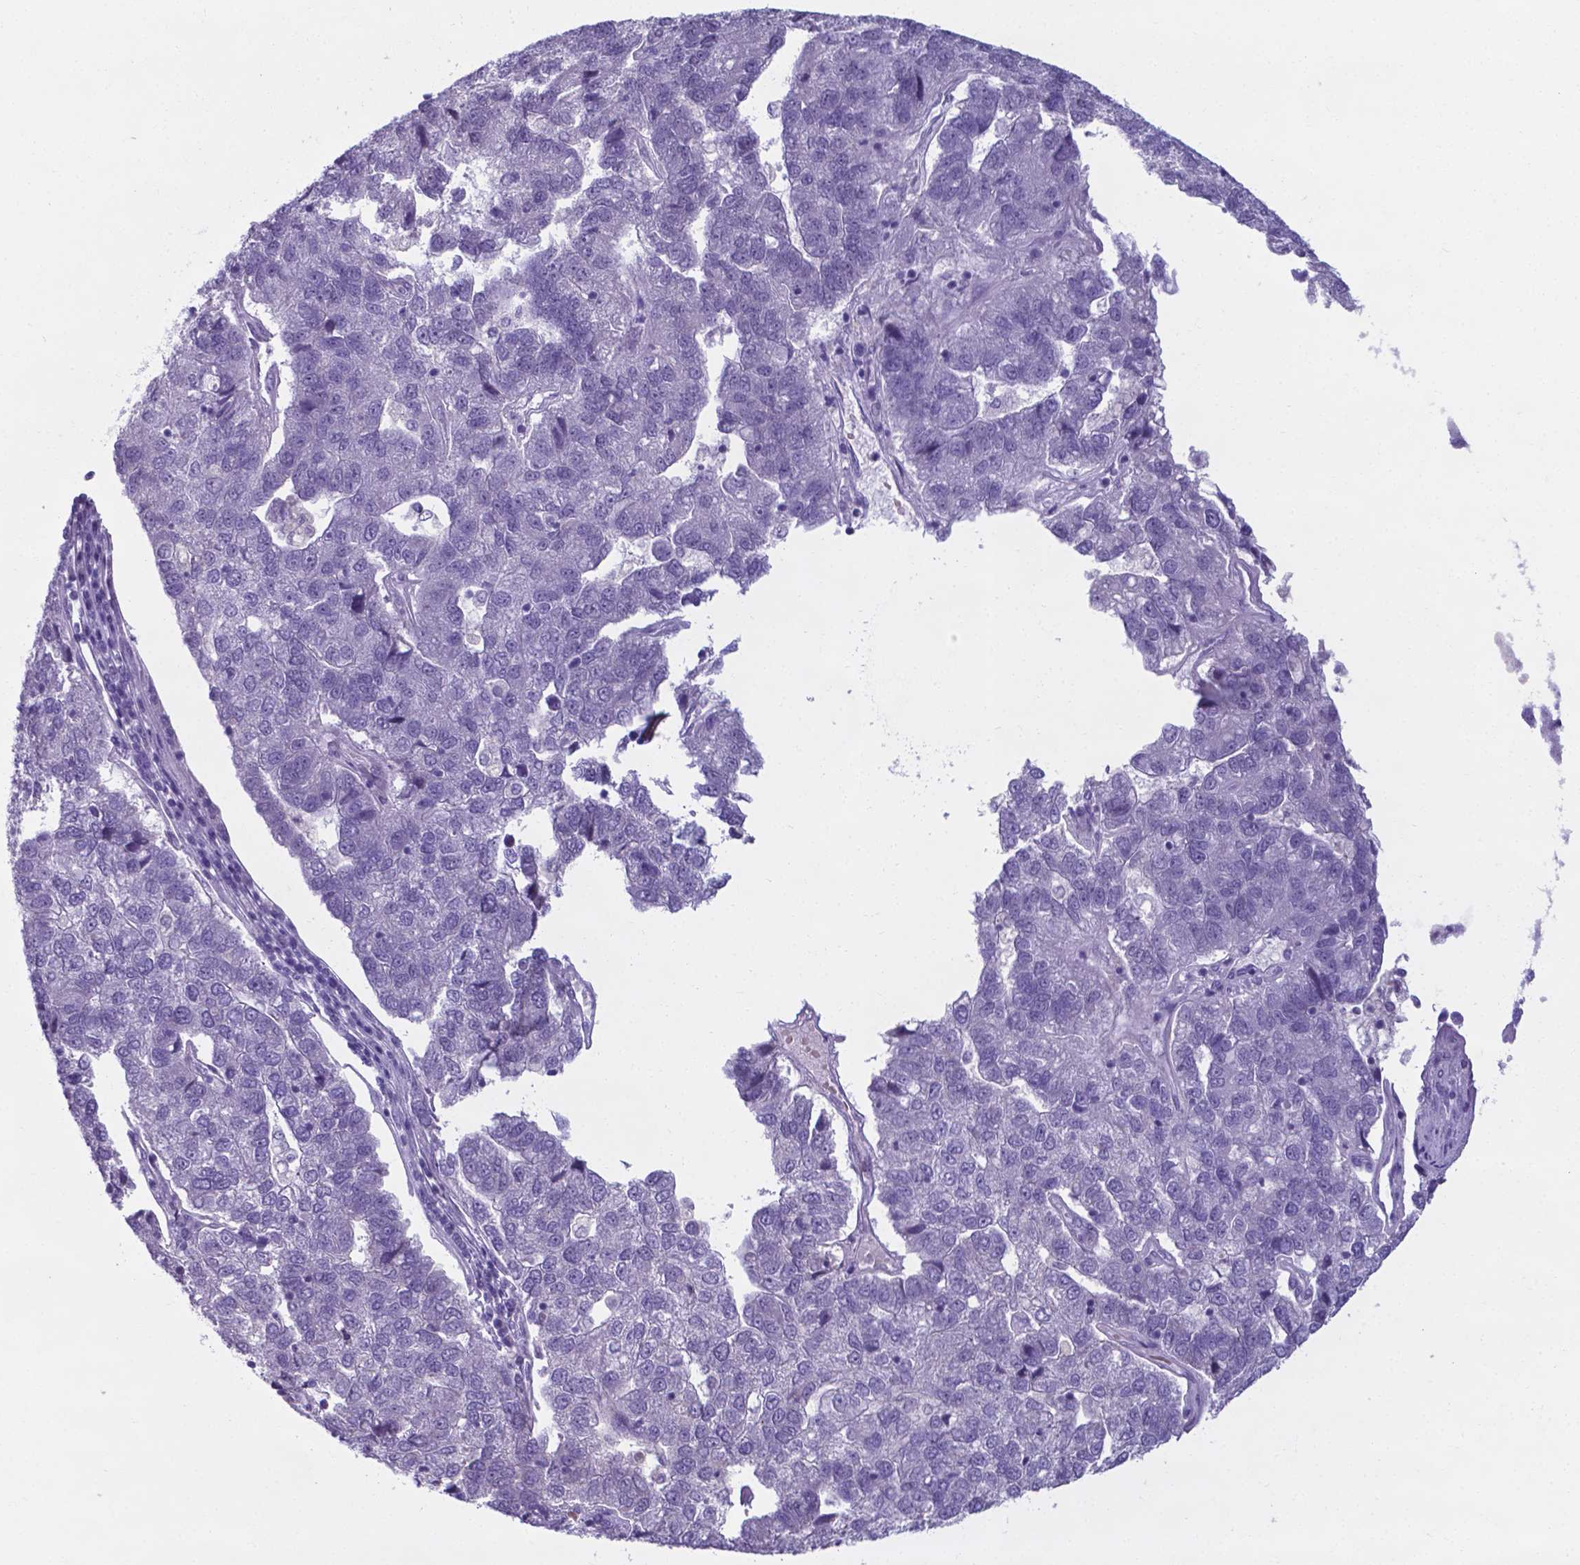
{"staining": {"intensity": "negative", "quantity": "none", "location": "none"}, "tissue": "pancreatic cancer", "cell_type": "Tumor cells", "image_type": "cancer", "snomed": [{"axis": "morphology", "description": "Adenocarcinoma, NOS"}, {"axis": "topography", "description": "Pancreas"}], "caption": "Immunohistochemistry (IHC) histopathology image of neoplastic tissue: pancreatic cancer (adenocarcinoma) stained with DAB (3,3'-diaminobenzidine) exhibits no significant protein positivity in tumor cells.", "gene": "AP5B1", "patient": {"sex": "female", "age": 61}}